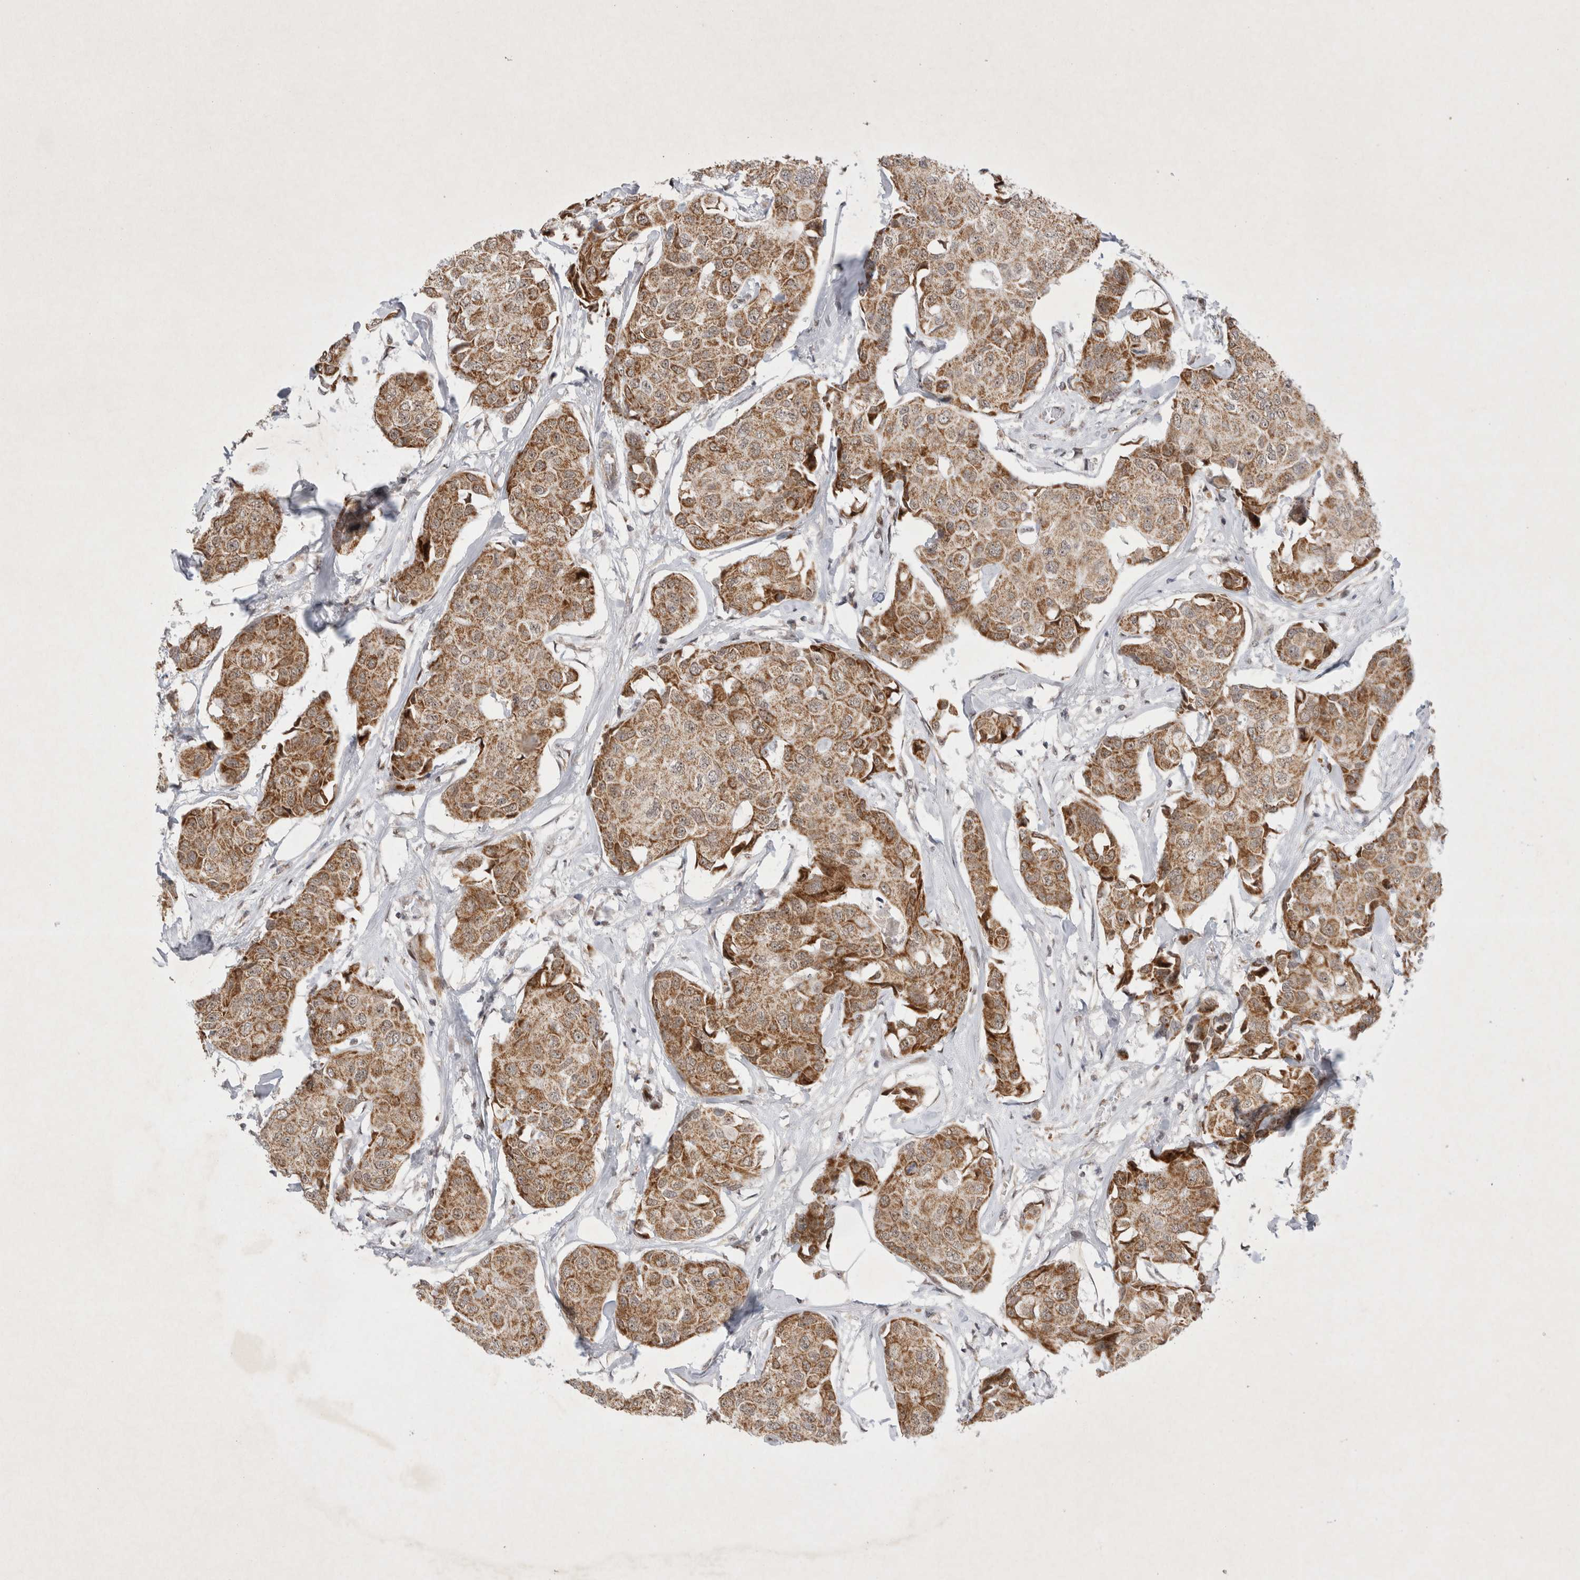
{"staining": {"intensity": "moderate", "quantity": ">75%", "location": "cytoplasmic/membranous"}, "tissue": "breast cancer", "cell_type": "Tumor cells", "image_type": "cancer", "snomed": [{"axis": "morphology", "description": "Duct carcinoma"}, {"axis": "topography", "description": "Breast"}], "caption": "A brown stain shows moderate cytoplasmic/membranous staining of a protein in breast cancer tumor cells.", "gene": "MRPL37", "patient": {"sex": "female", "age": 80}}